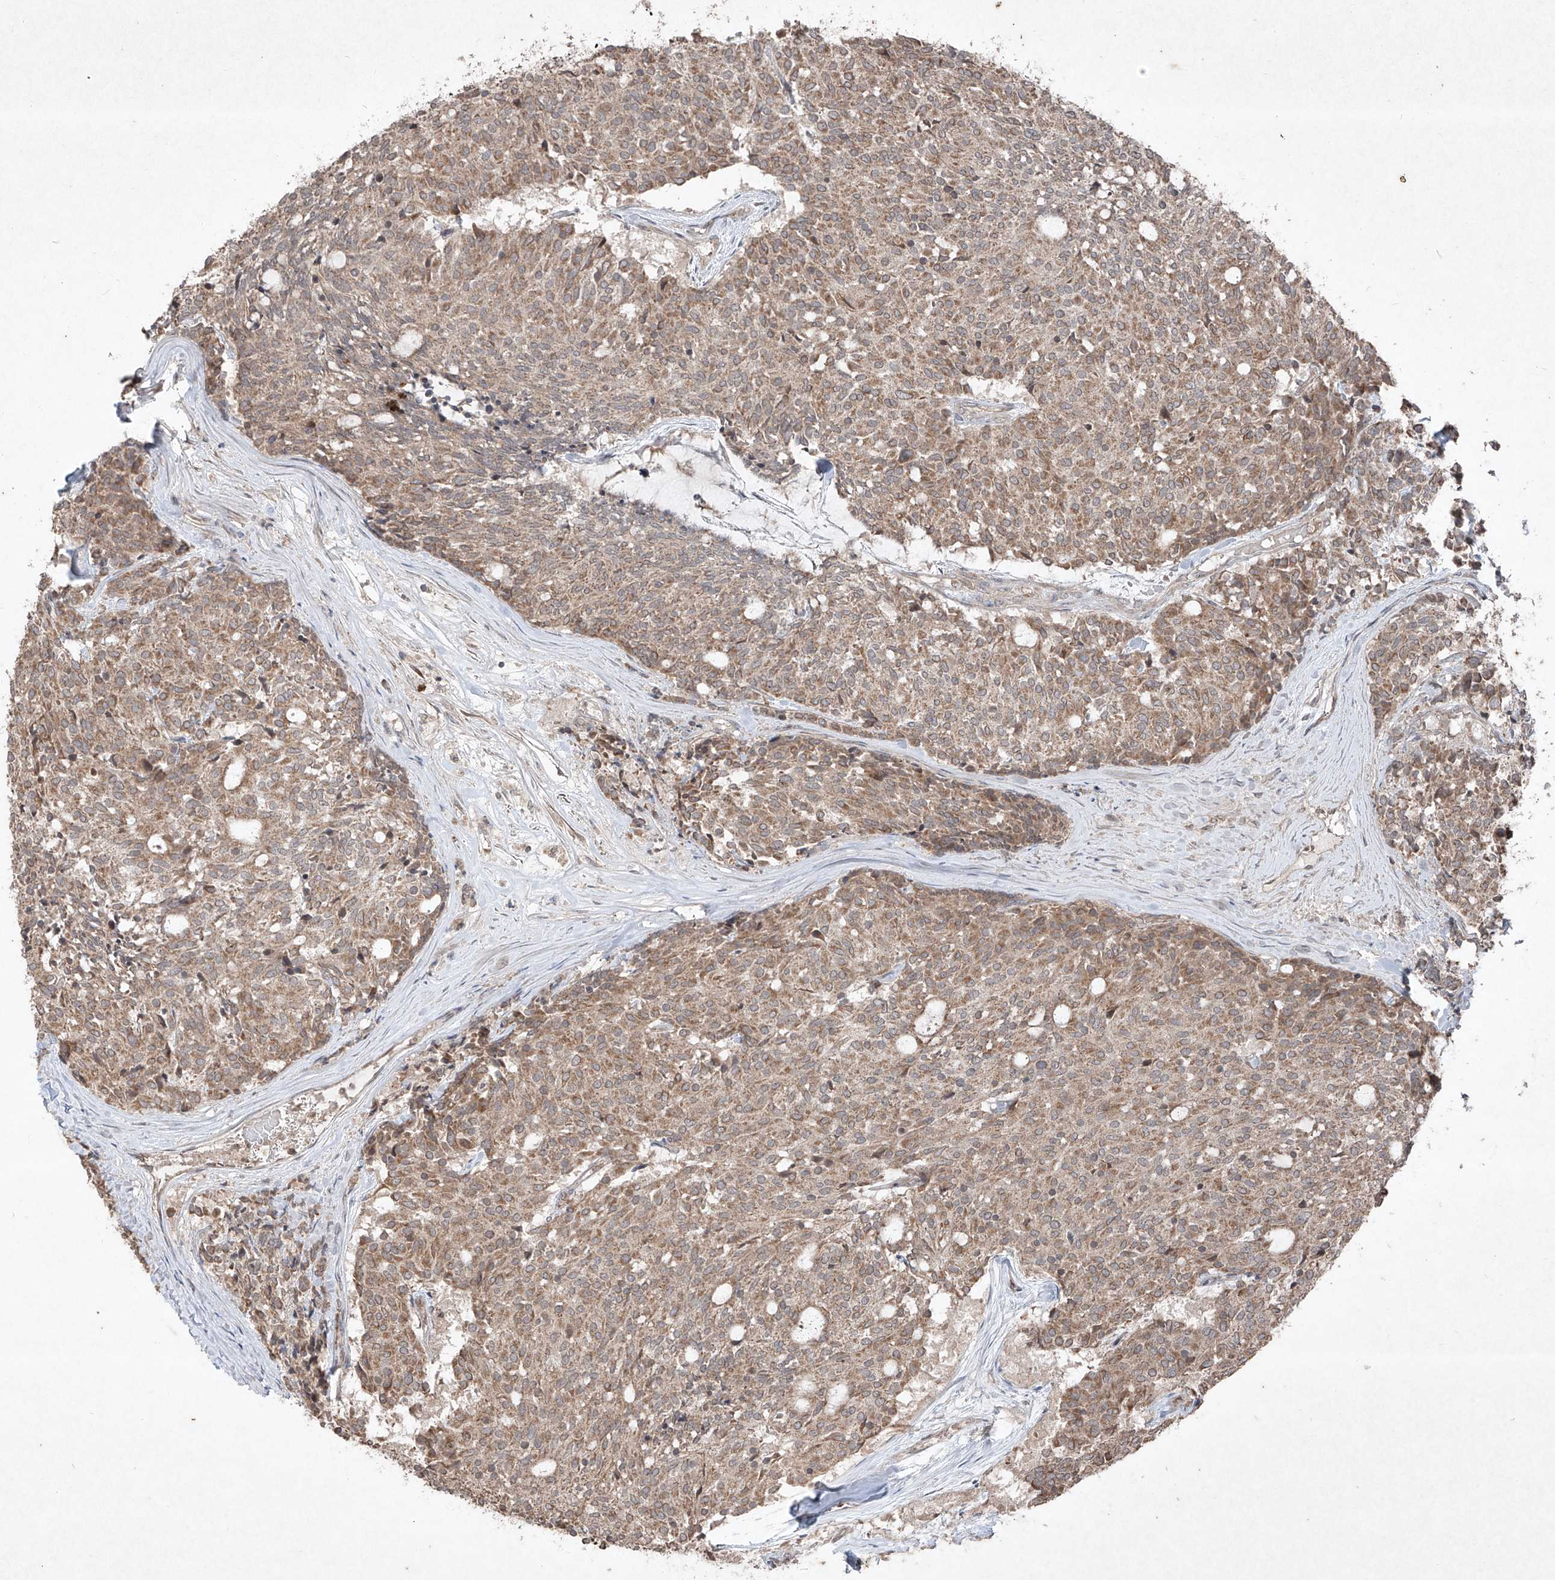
{"staining": {"intensity": "moderate", "quantity": ">75%", "location": "cytoplasmic/membranous"}, "tissue": "carcinoid", "cell_type": "Tumor cells", "image_type": "cancer", "snomed": [{"axis": "morphology", "description": "Carcinoid, malignant, NOS"}, {"axis": "topography", "description": "Pancreas"}], "caption": "Protein expression analysis of carcinoid displays moderate cytoplasmic/membranous expression in about >75% of tumor cells. (Brightfield microscopy of DAB IHC at high magnification).", "gene": "ABCD3", "patient": {"sex": "female", "age": 54}}